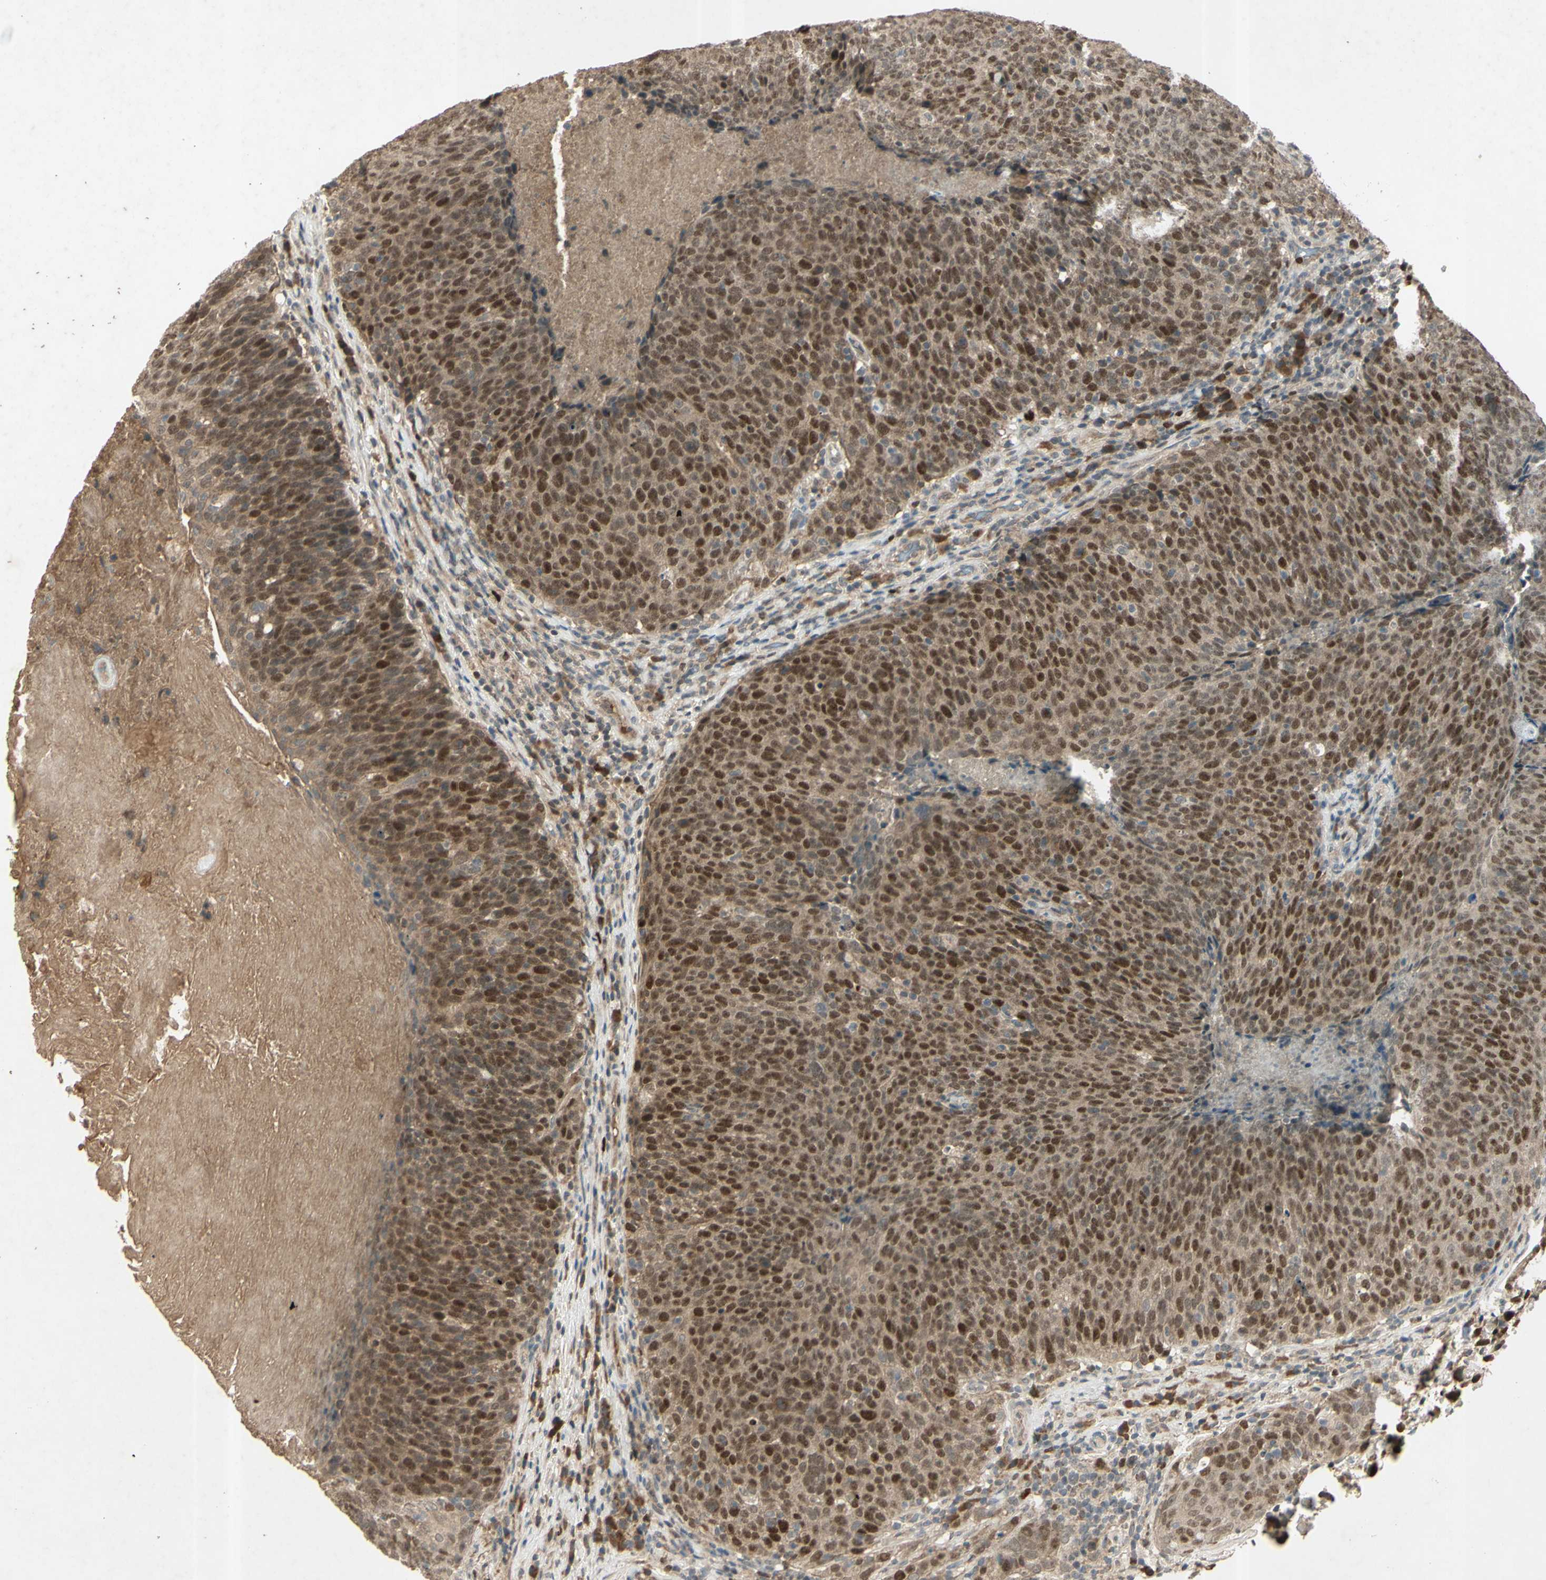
{"staining": {"intensity": "strong", "quantity": ">75%", "location": "nuclear"}, "tissue": "head and neck cancer", "cell_type": "Tumor cells", "image_type": "cancer", "snomed": [{"axis": "morphology", "description": "Squamous cell carcinoma, NOS"}, {"axis": "morphology", "description": "Squamous cell carcinoma, metastatic, NOS"}, {"axis": "topography", "description": "Lymph node"}, {"axis": "topography", "description": "Head-Neck"}], "caption": "This photomicrograph demonstrates immunohistochemistry (IHC) staining of human head and neck cancer, with high strong nuclear positivity in approximately >75% of tumor cells.", "gene": "RAD18", "patient": {"sex": "male", "age": 62}}